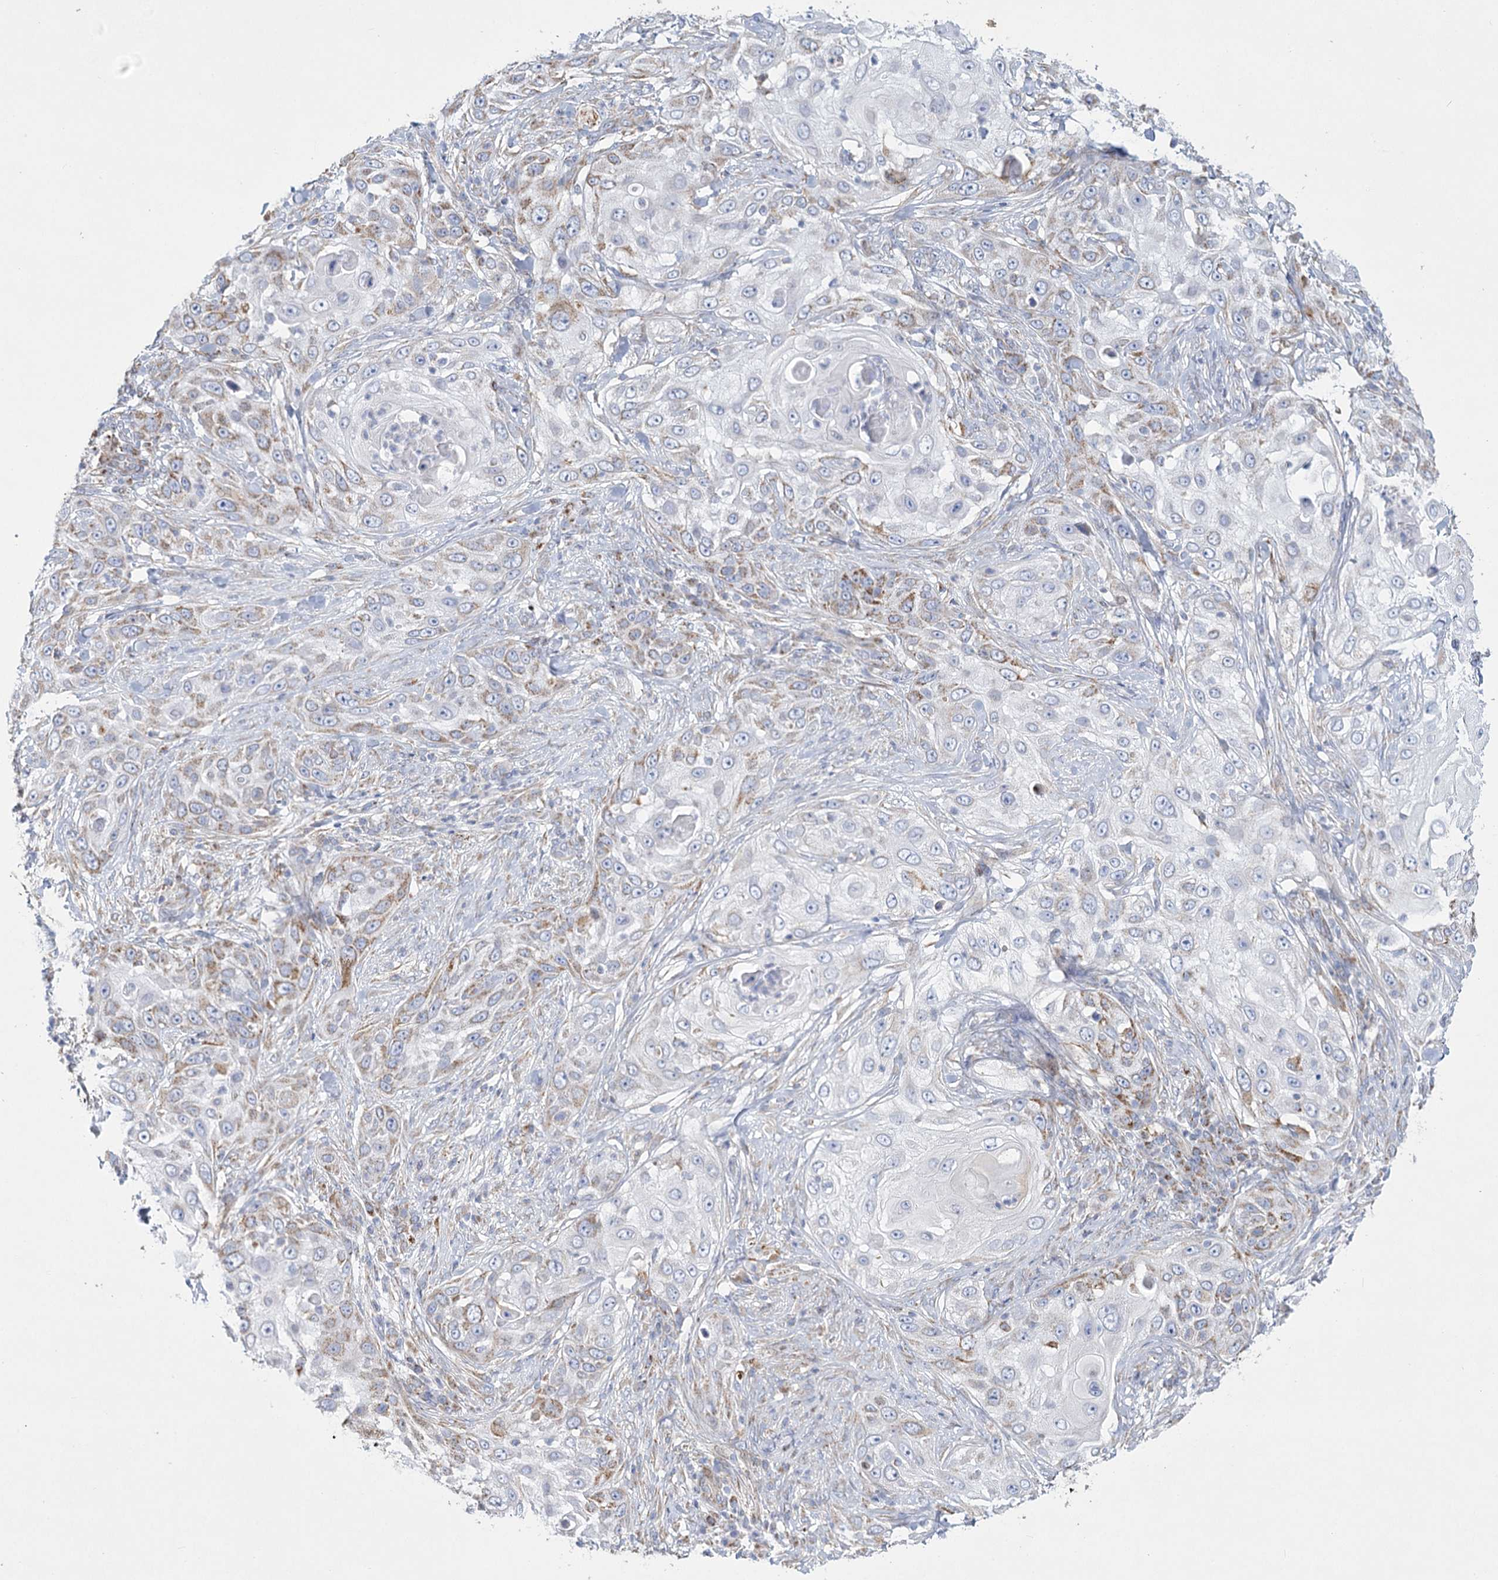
{"staining": {"intensity": "moderate", "quantity": "25%-75%", "location": "cytoplasmic/membranous"}, "tissue": "skin cancer", "cell_type": "Tumor cells", "image_type": "cancer", "snomed": [{"axis": "morphology", "description": "Squamous cell carcinoma, NOS"}, {"axis": "topography", "description": "Skin"}], "caption": "Protein staining of skin squamous cell carcinoma tissue displays moderate cytoplasmic/membranous expression in about 25%-75% of tumor cells. Immunohistochemistry stains the protein in brown and the nuclei are stained blue.", "gene": "DHTKD1", "patient": {"sex": "female", "age": 44}}